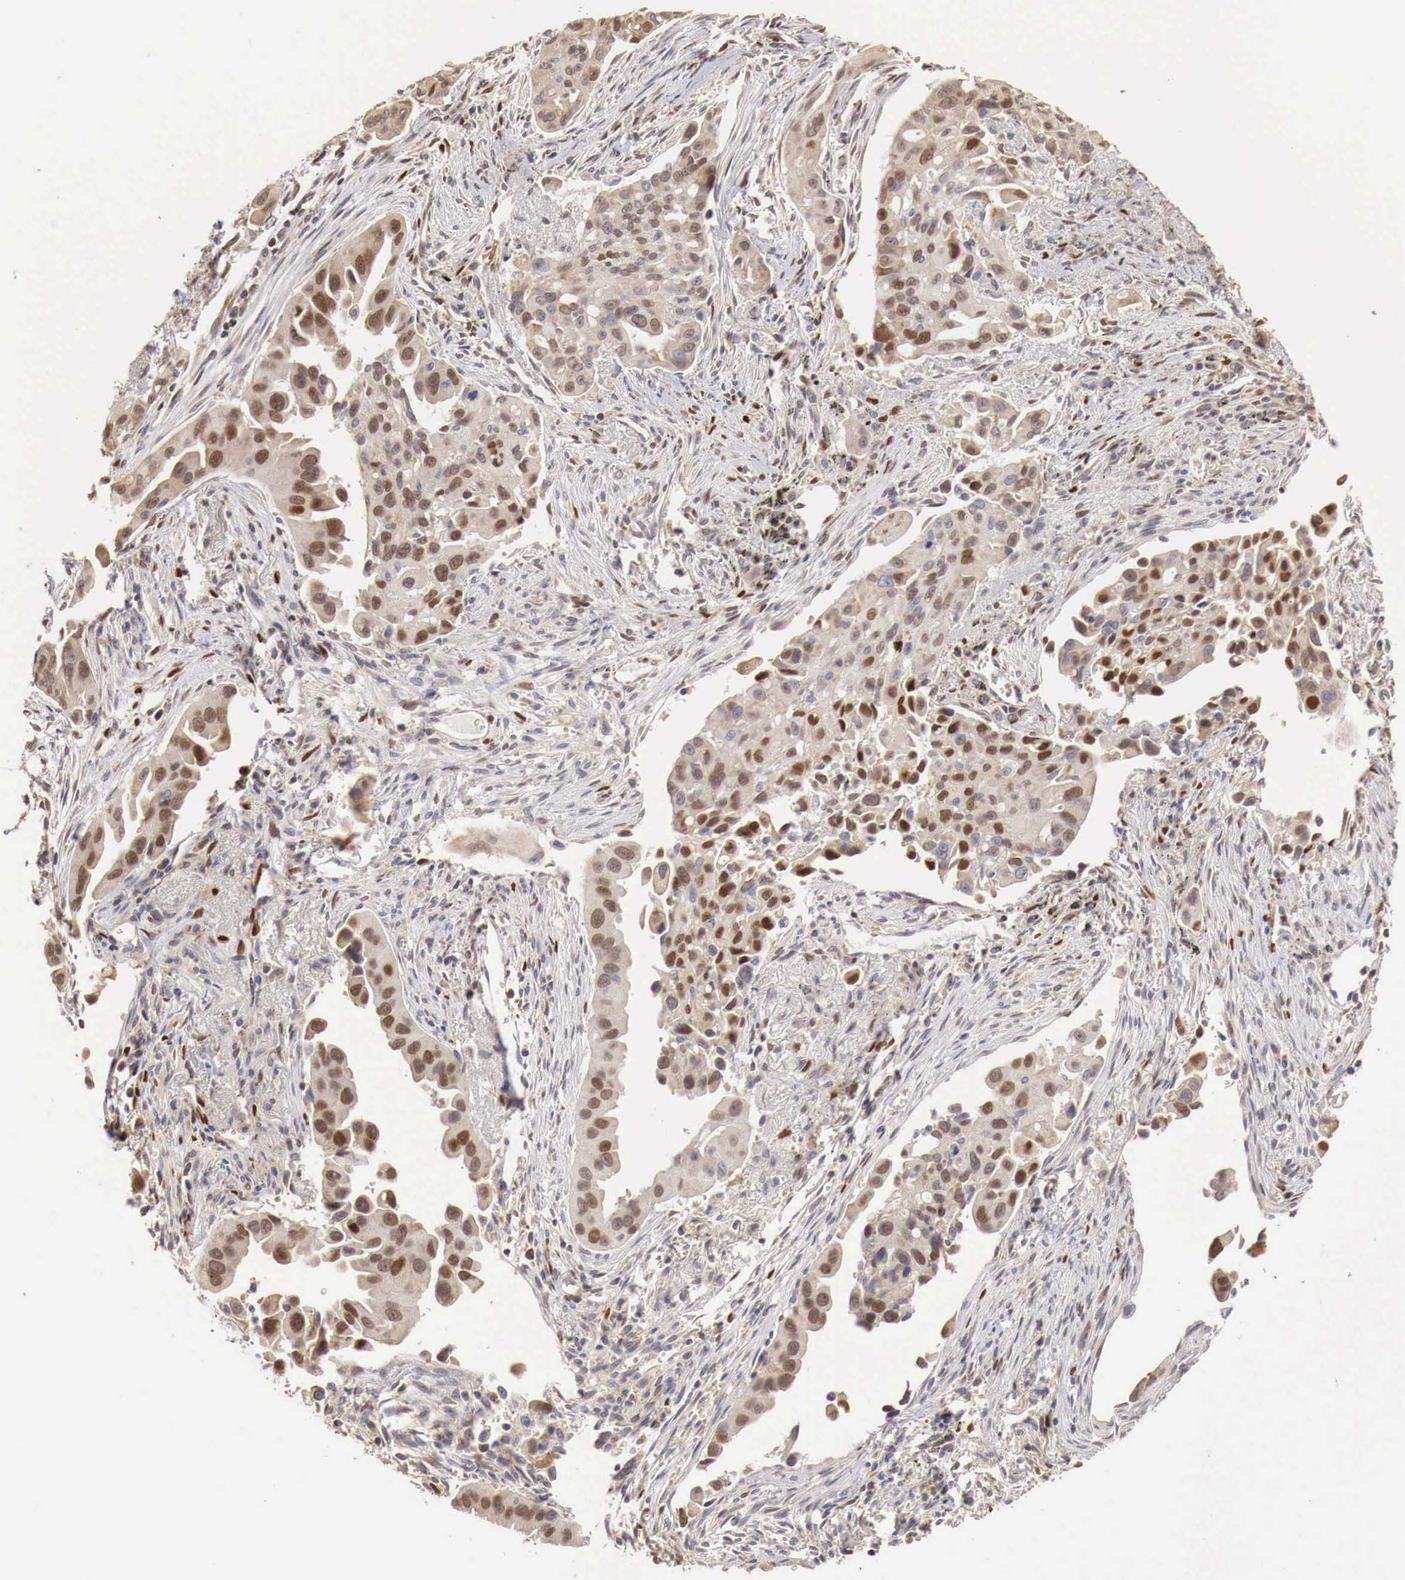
{"staining": {"intensity": "strong", "quantity": ">75%", "location": "nuclear"}, "tissue": "lung cancer", "cell_type": "Tumor cells", "image_type": "cancer", "snomed": [{"axis": "morphology", "description": "Adenocarcinoma, NOS"}, {"axis": "topography", "description": "Lung"}], "caption": "An IHC photomicrograph of tumor tissue is shown. Protein staining in brown labels strong nuclear positivity in lung cancer within tumor cells. (IHC, brightfield microscopy, high magnification).", "gene": "KHDRBS2", "patient": {"sex": "male", "age": 68}}